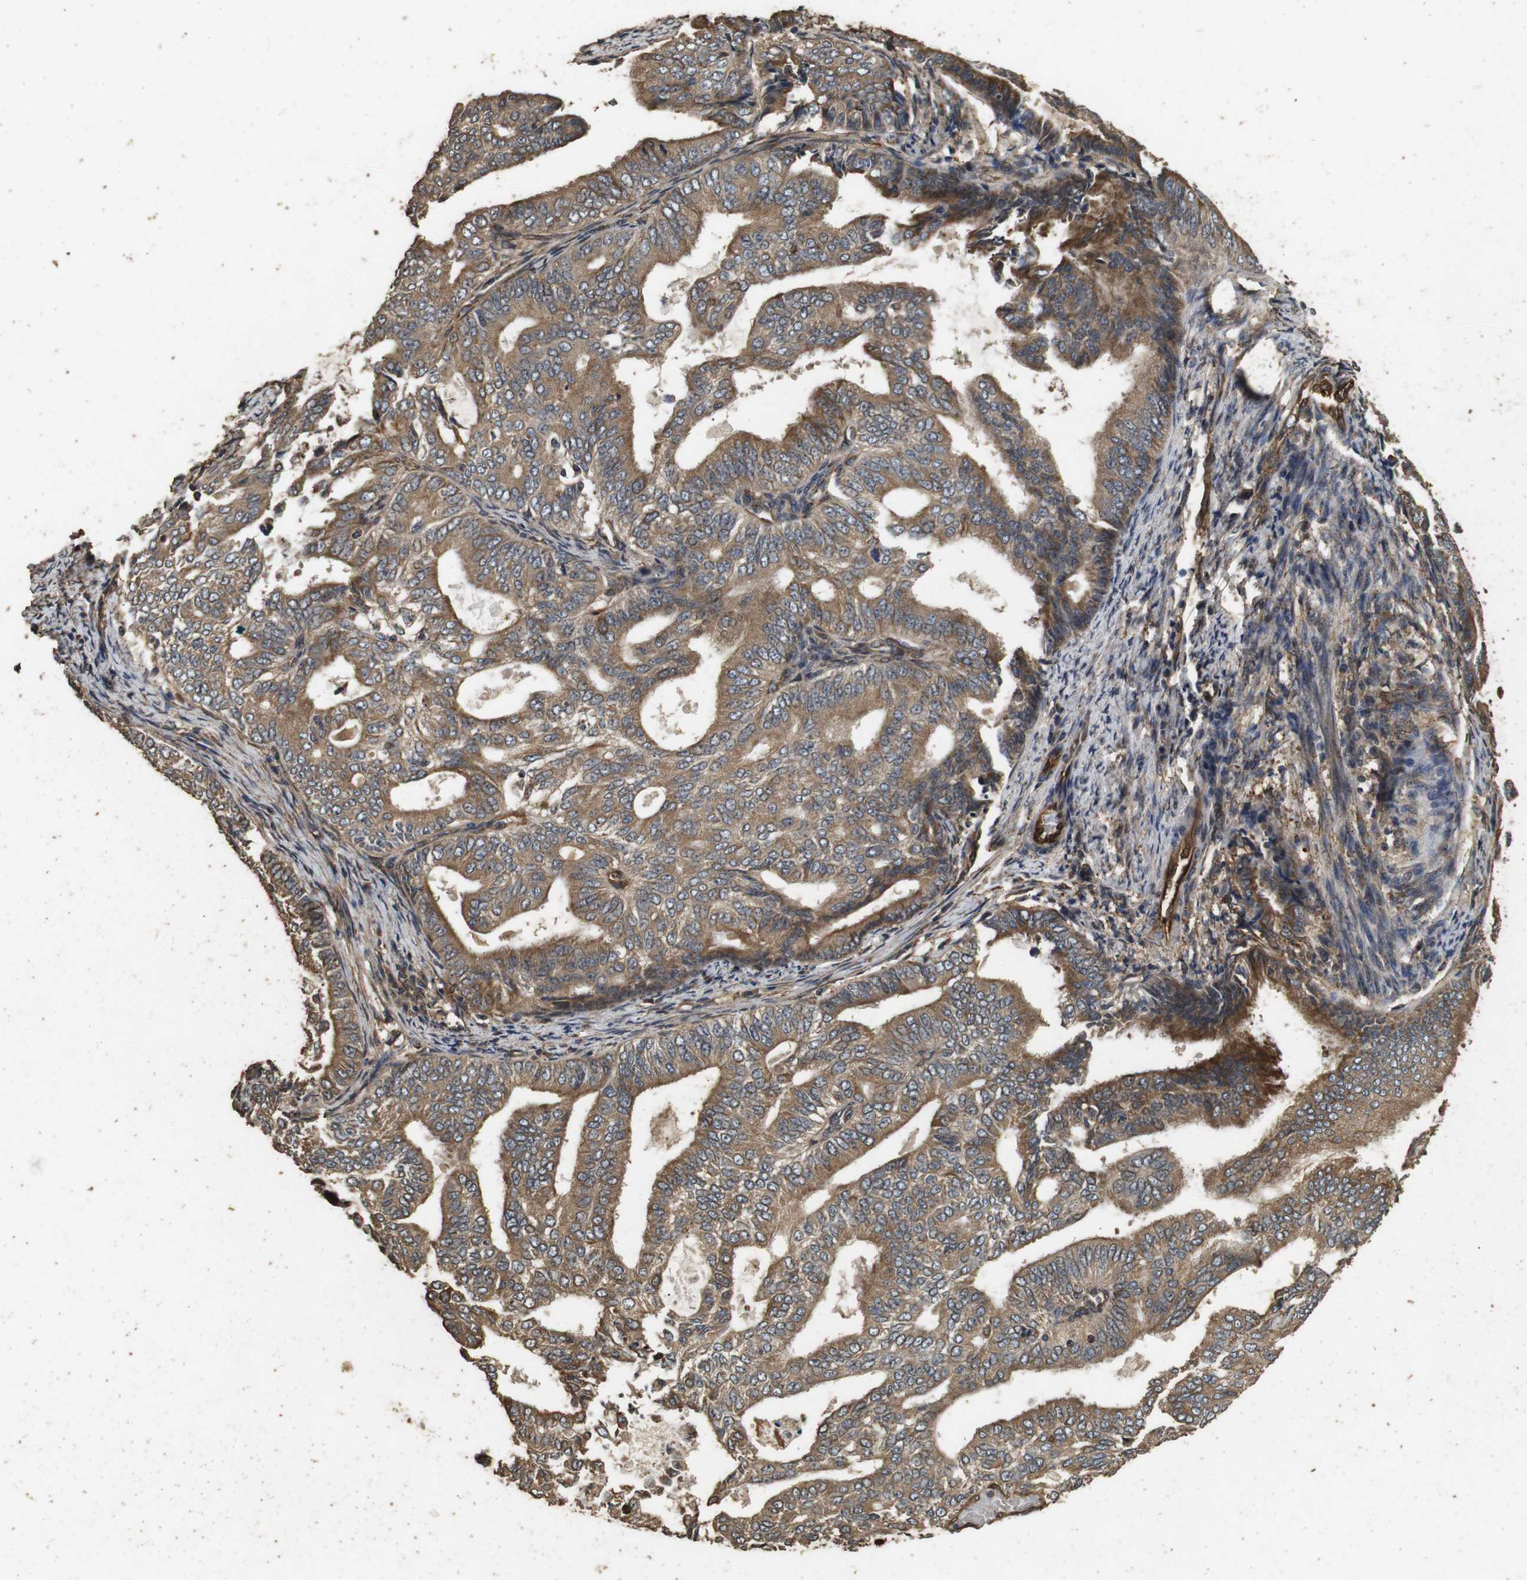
{"staining": {"intensity": "moderate", "quantity": ">75%", "location": "cytoplasmic/membranous"}, "tissue": "endometrial cancer", "cell_type": "Tumor cells", "image_type": "cancer", "snomed": [{"axis": "morphology", "description": "Adenocarcinoma, NOS"}, {"axis": "topography", "description": "Endometrium"}], "caption": "Protein expression by immunohistochemistry demonstrates moderate cytoplasmic/membranous staining in approximately >75% of tumor cells in endometrial cancer (adenocarcinoma).", "gene": "CNPY4", "patient": {"sex": "female", "age": 58}}